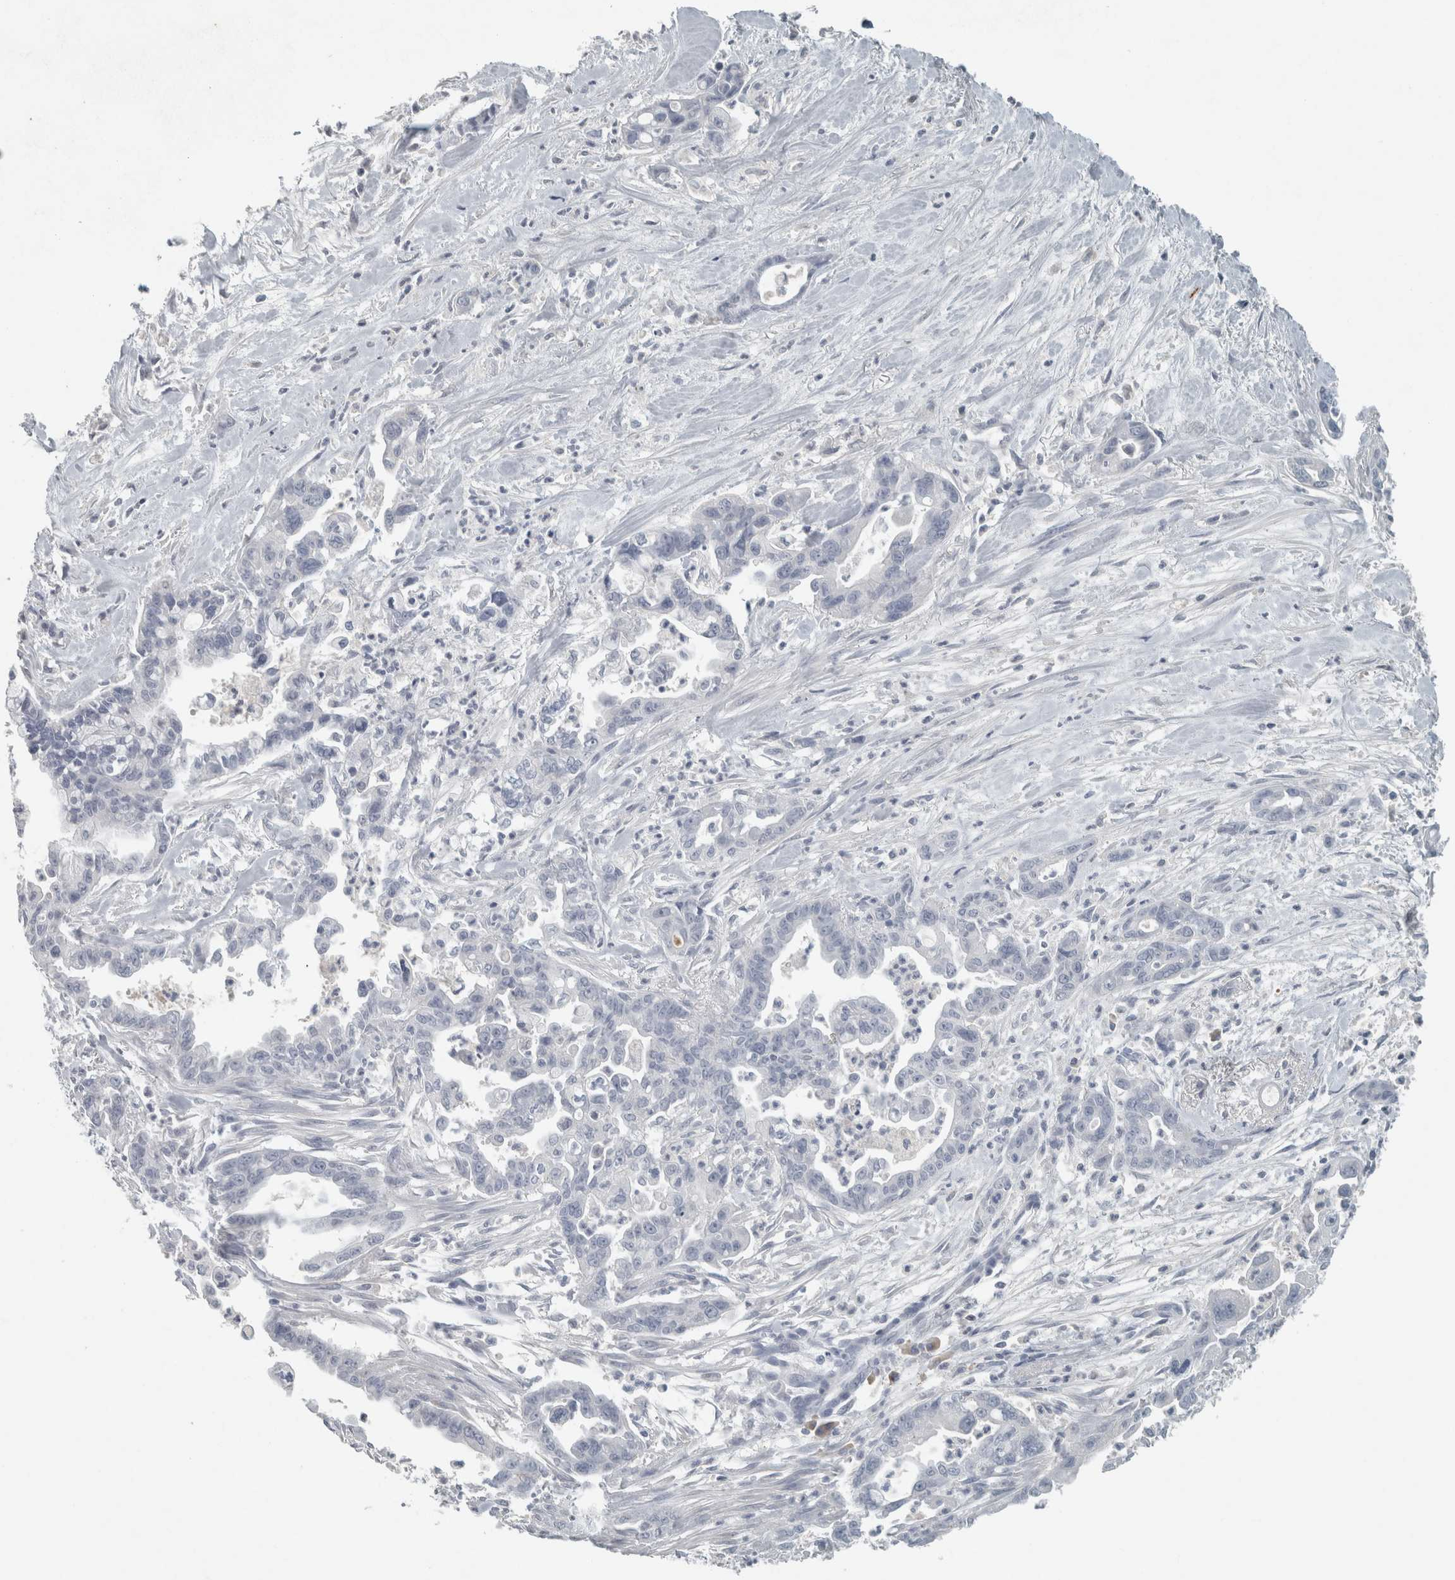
{"staining": {"intensity": "negative", "quantity": "none", "location": "none"}, "tissue": "pancreatic cancer", "cell_type": "Tumor cells", "image_type": "cancer", "snomed": [{"axis": "morphology", "description": "Adenocarcinoma, NOS"}, {"axis": "topography", "description": "Pancreas"}], "caption": "DAB immunohistochemical staining of adenocarcinoma (pancreatic) exhibits no significant staining in tumor cells.", "gene": "CHL1", "patient": {"sex": "male", "age": 70}}